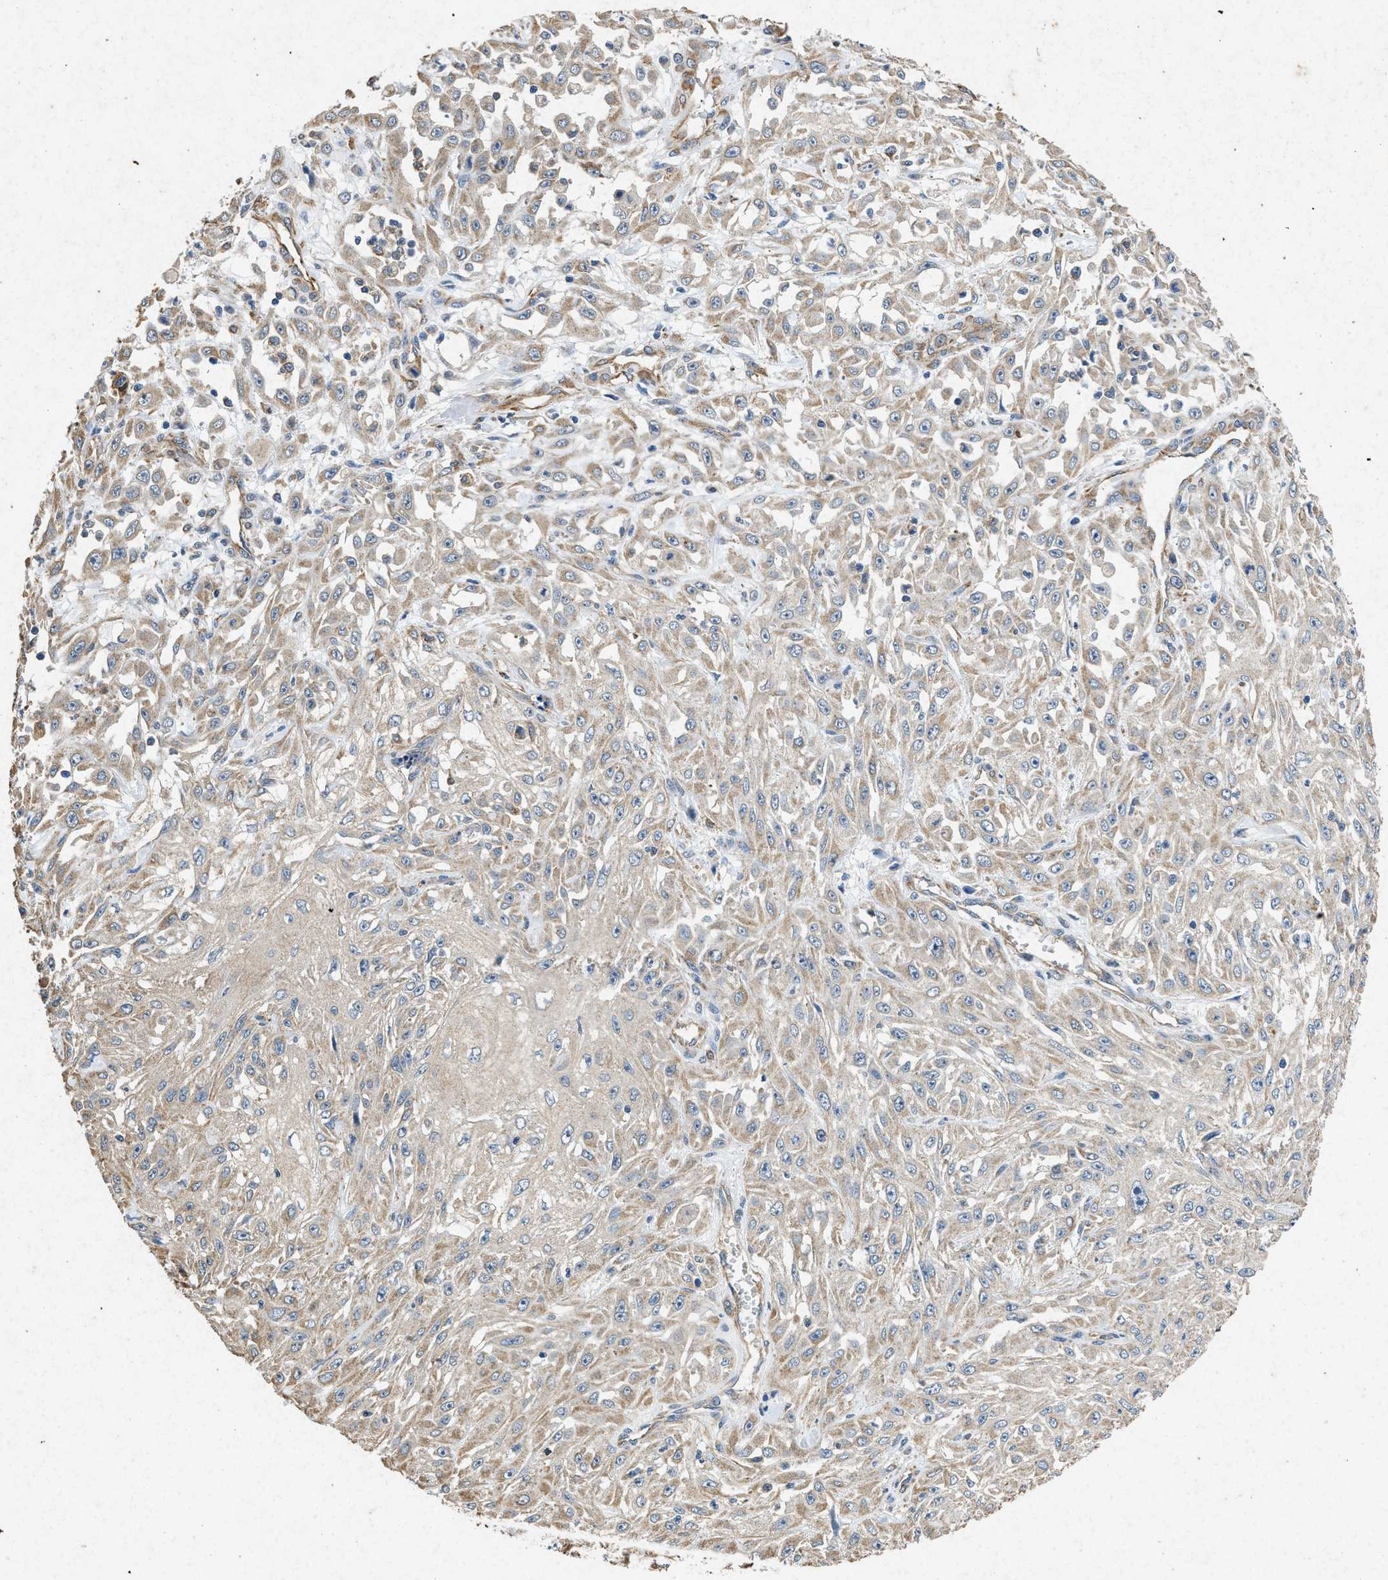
{"staining": {"intensity": "weak", "quantity": "25%-75%", "location": "cytoplasmic/membranous"}, "tissue": "skin cancer", "cell_type": "Tumor cells", "image_type": "cancer", "snomed": [{"axis": "morphology", "description": "Squamous cell carcinoma, NOS"}, {"axis": "morphology", "description": "Squamous cell carcinoma, metastatic, NOS"}, {"axis": "topography", "description": "Skin"}, {"axis": "topography", "description": "Lymph node"}], "caption": "This image demonstrates metastatic squamous cell carcinoma (skin) stained with IHC to label a protein in brown. The cytoplasmic/membranous of tumor cells show weak positivity for the protein. Nuclei are counter-stained blue.", "gene": "CDK15", "patient": {"sex": "male", "age": 75}}